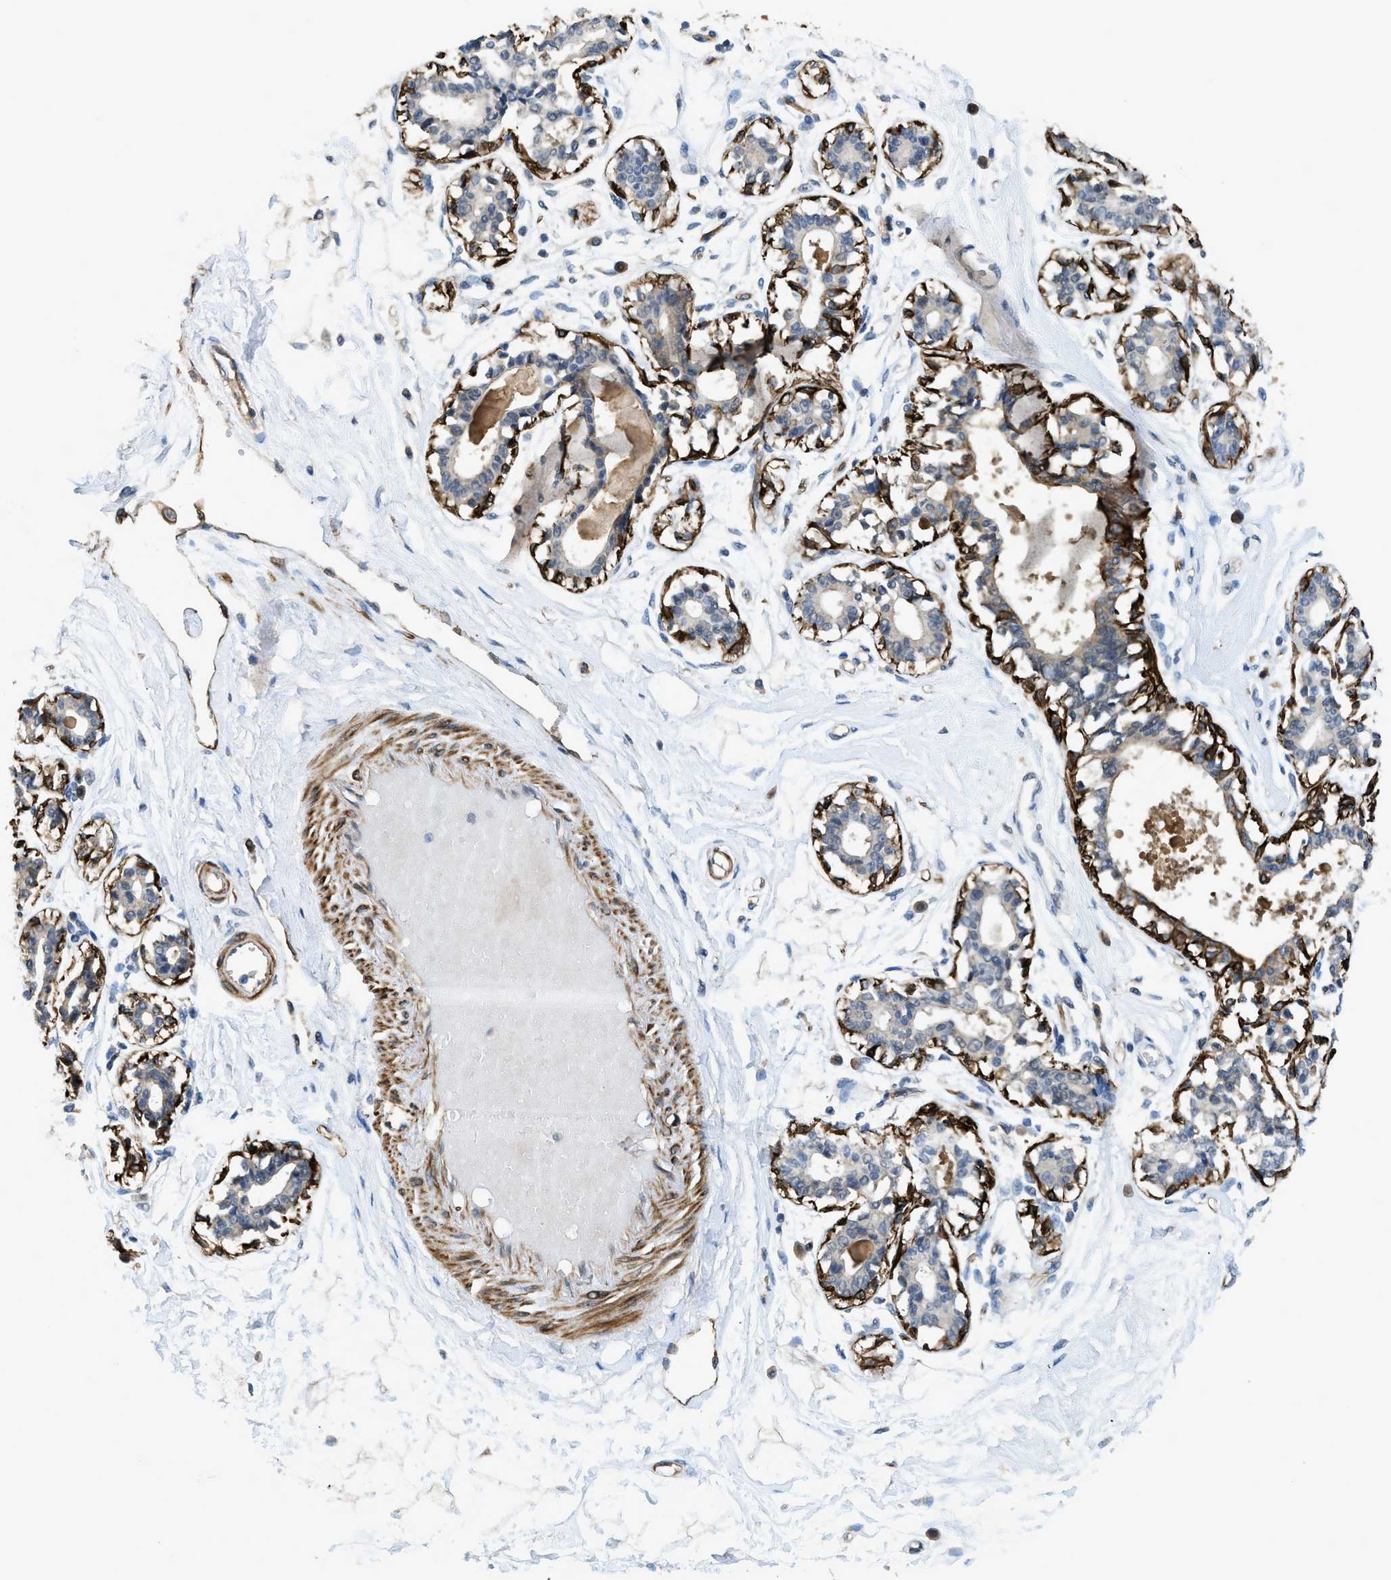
{"staining": {"intensity": "negative", "quantity": "none", "location": "none"}, "tissue": "breast", "cell_type": "Adipocytes", "image_type": "normal", "snomed": [{"axis": "morphology", "description": "Normal tissue, NOS"}, {"axis": "topography", "description": "Breast"}], "caption": "The immunohistochemistry (IHC) micrograph has no significant expression in adipocytes of breast. (DAB (3,3'-diaminobenzidine) immunohistochemistry (IHC) visualized using brightfield microscopy, high magnification).", "gene": "SYNM", "patient": {"sex": "female", "age": 45}}